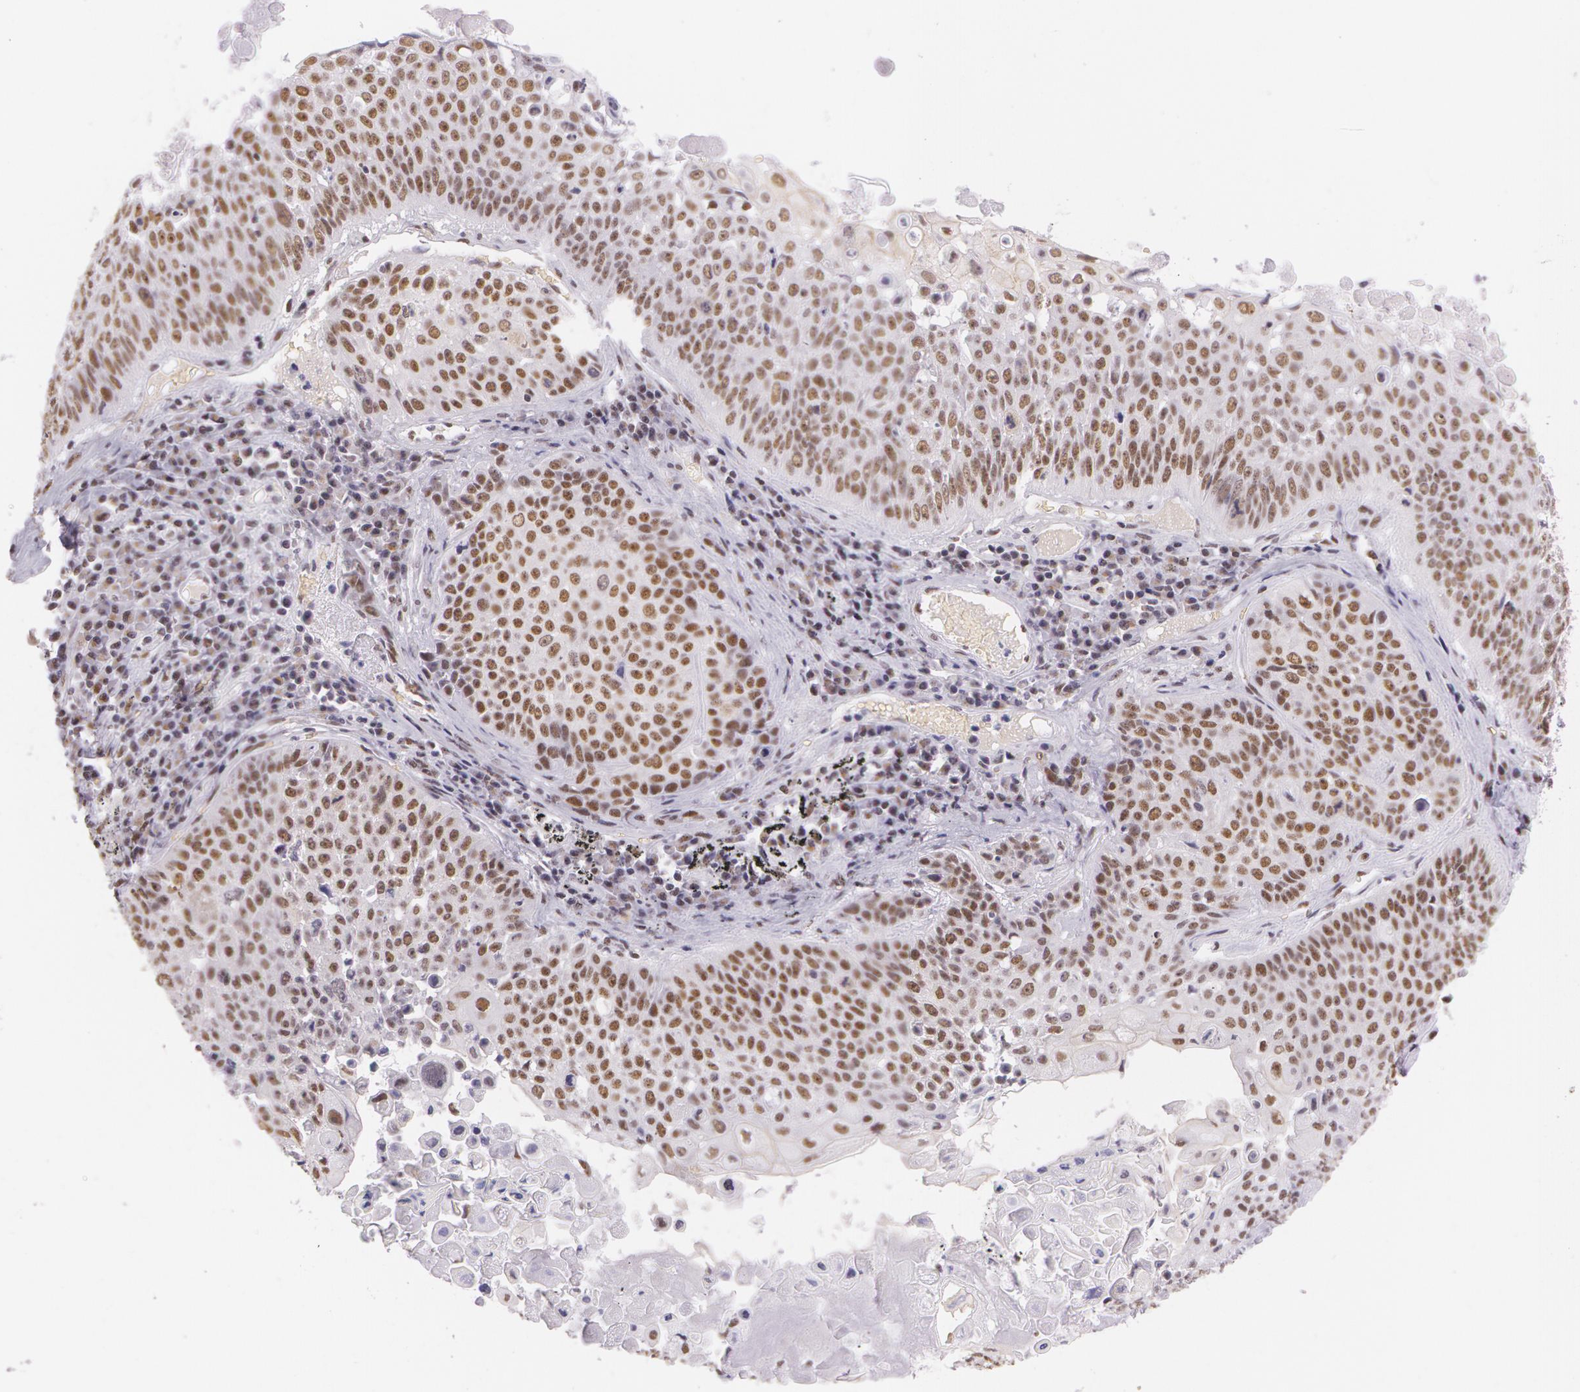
{"staining": {"intensity": "weak", "quantity": ">75%", "location": "nuclear"}, "tissue": "lung cancer", "cell_type": "Tumor cells", "image_type": "cancer", "snomed": [{"axis": "morphology", "description": "Adenocarcinoma, NOS"}, {"axis": "topography", "description": "Lung"}], "caption": "Lung adenocarcinoma stained with a brown dye shows weak nuclear positive positivity in about >75% of tumor cells.", "gene": "NBN", "patient": {"sex": "male", "age": 60}}